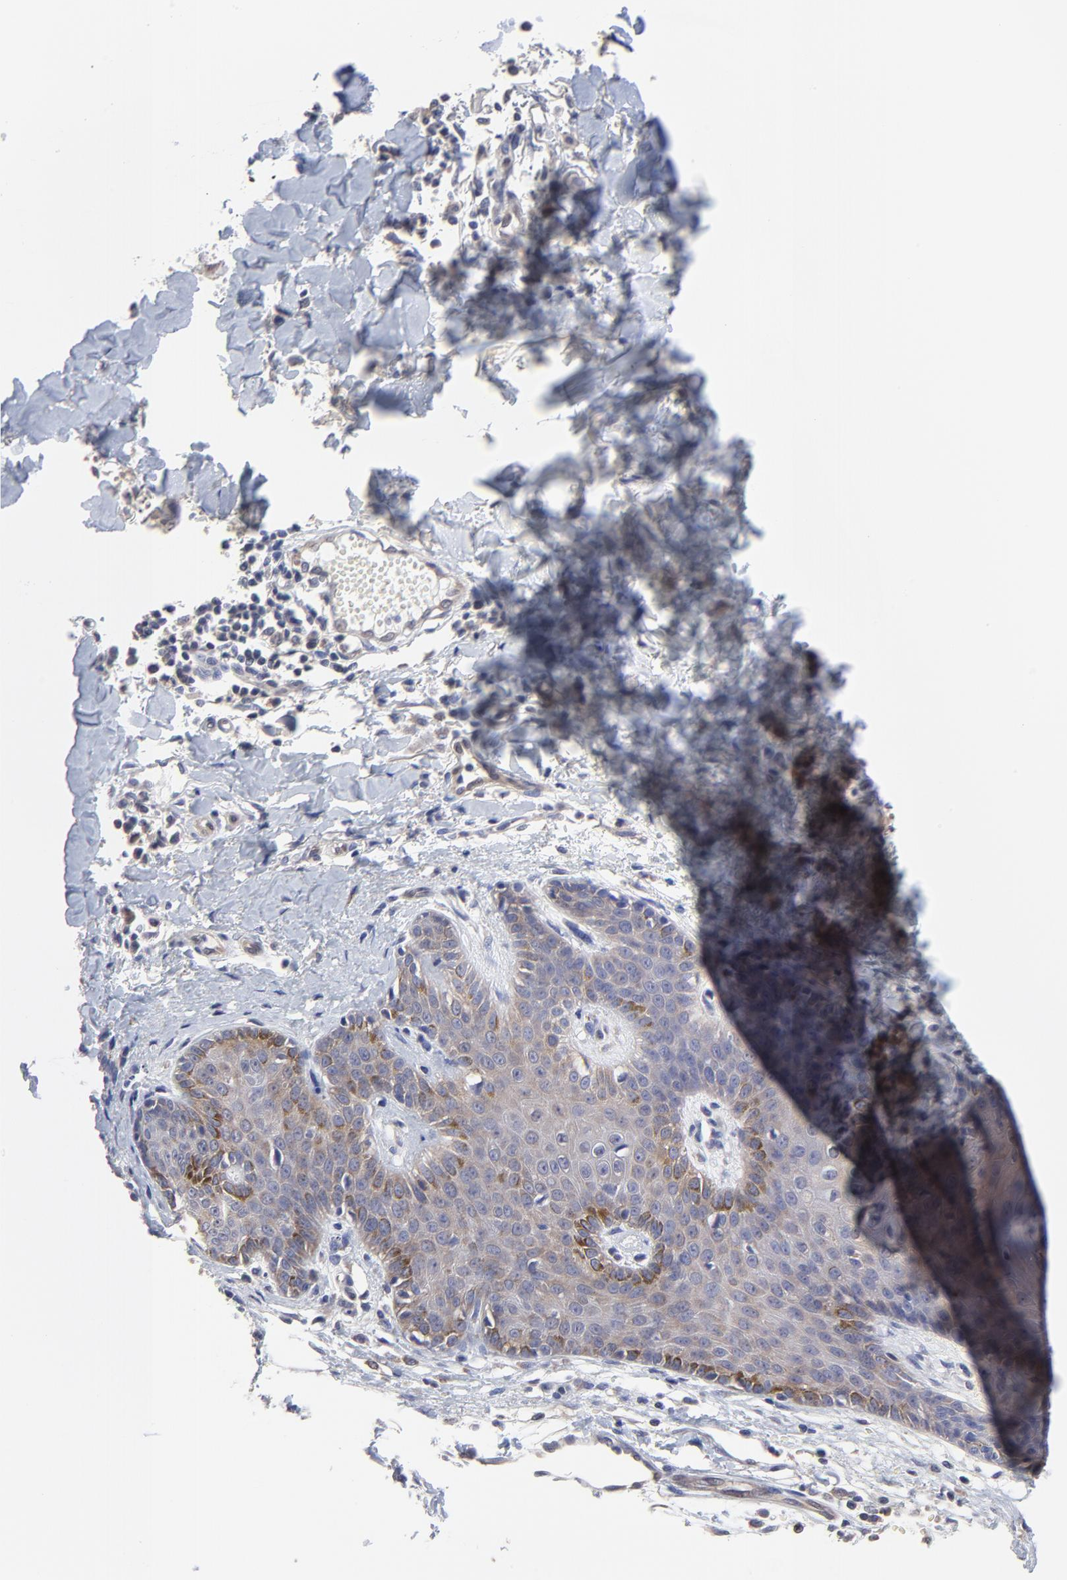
{"staining": {"intensity": "weak", "quantity": "25%-75%", "location": "cytoplasmic/membranous"}, "tissue": "skin cancer", "cell_type": "Tumor cells", "image_type": "cancer", "snomed": [{"axis": "morphology", "description": "Basal cell carcinoma"}, {"axis": "topography", "description": "Skin"}], "caption": "Immunohistochemistry (IHC) (DAB (3,3'-diaminobenzidine)) staining of skin cancer shows weak cytoplasmic/membranous protein positivity in about 25%-75% of tumor cells.", "gene": "CCT2", "patient": {"sex": "male", "age": 67}}